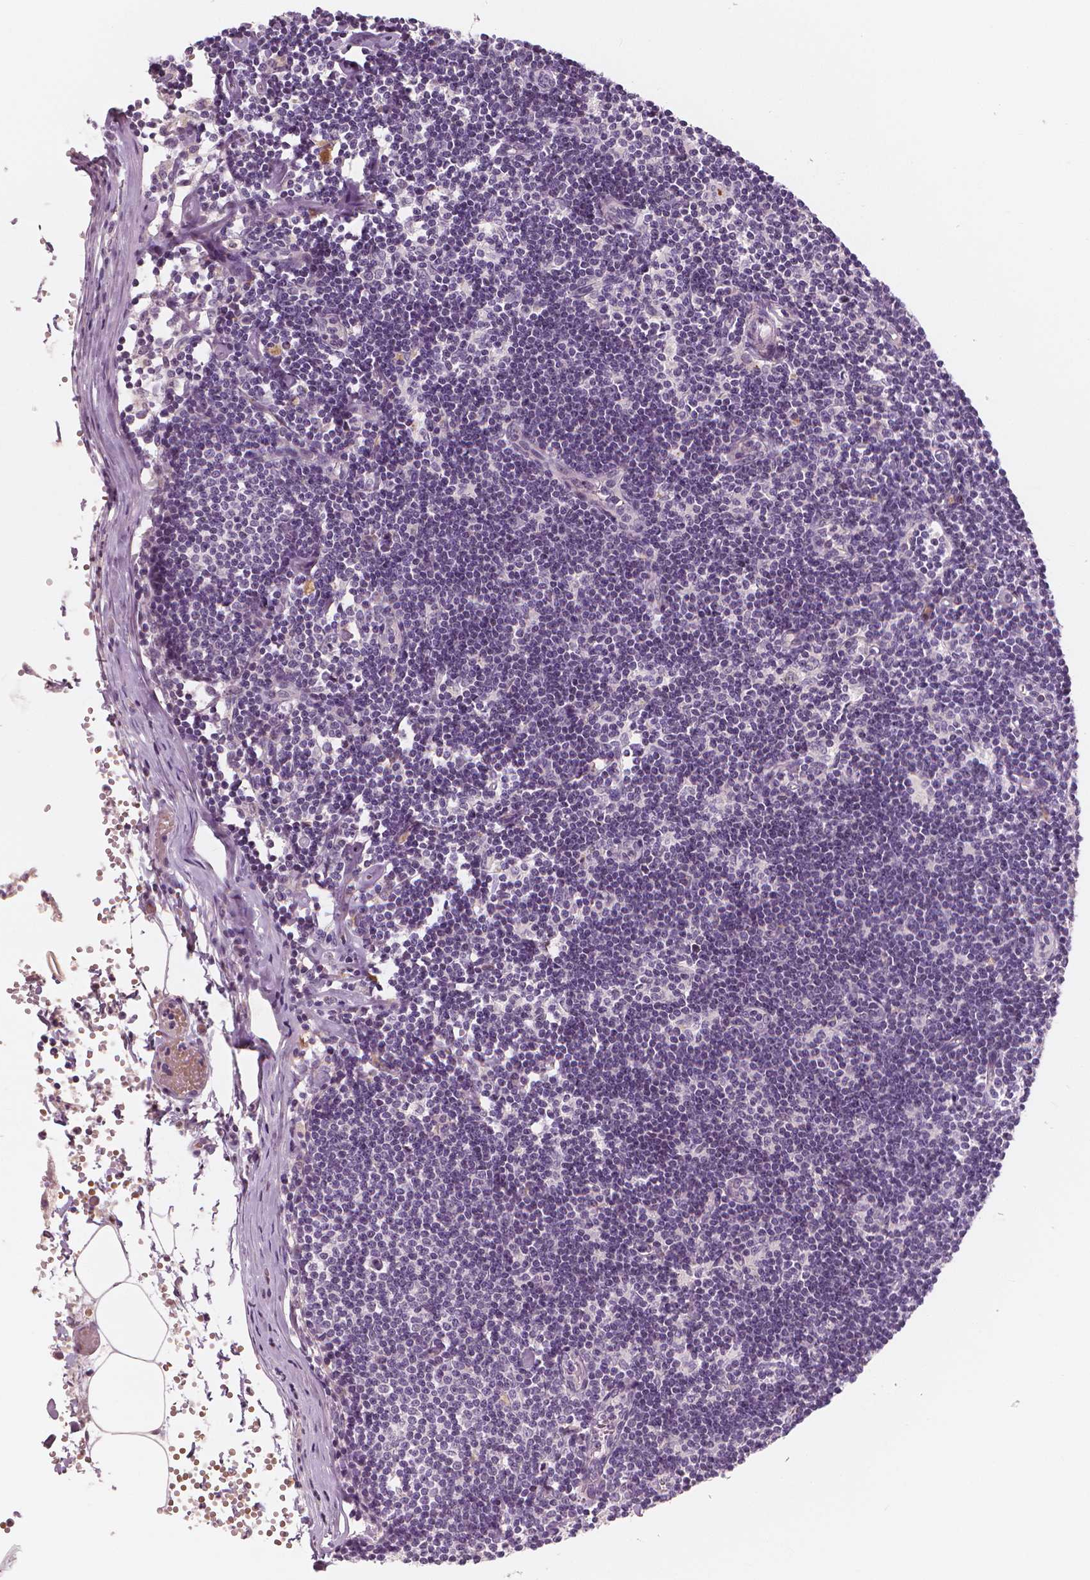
{"staining": {"intensity": "negative", "quantity": "none", "location": "none"}, "tissue": "lymph node", "cell_type": "Germinal center cells", "image_type": "normal", "snomed": [{"axis": "morphology", "description": "Normal tissue, NOS"}, {"axis": "topography", "description": "Lymph node"}], "caption": "DAB immunohistochemical staining of normal lymph node shows no significant expression in germinal center cells.", "gene": "RNASE7", "patient": {"sex": "female", "age": 42}}